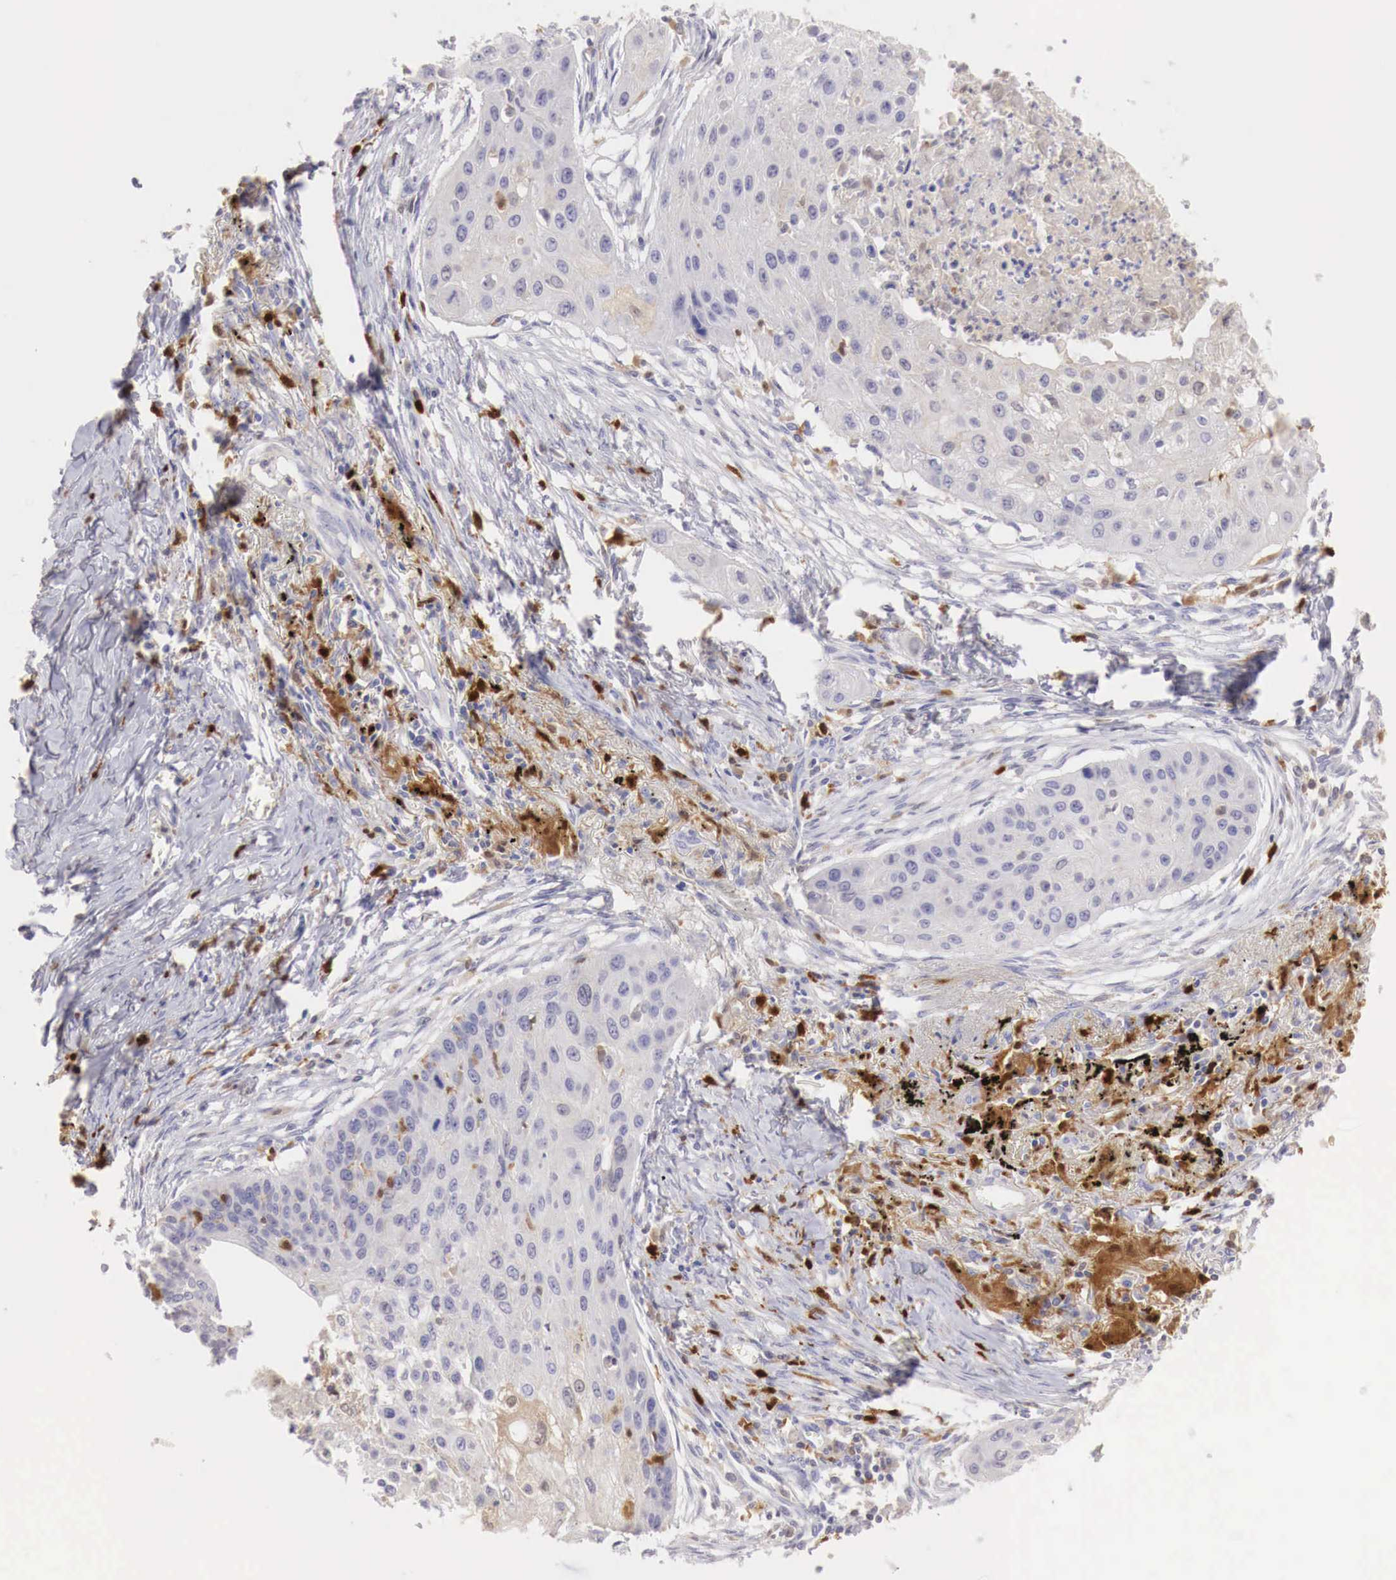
{"staining": {"intensity": "negative", "quantity": "none", "location": "none"}, "tissue": "lung cancer", "cell_type": "Tumor cells", "image_type": "cancer", "snomed": [{"axis": "morphology", "description": "Squamous cell carcinoma, NOS"}, {"axis": "topography", "description": "Lung"}], "caption": "This micrograph is of squamous cell carcinoma (lung) stained with immunohistochemistry (IHC) to label a protein in brown with the nuclei are counter-stained blue. There is no expression in tumor cells.", "gene": "RENBP", "patient": {"sex": "male", "age": 71}}